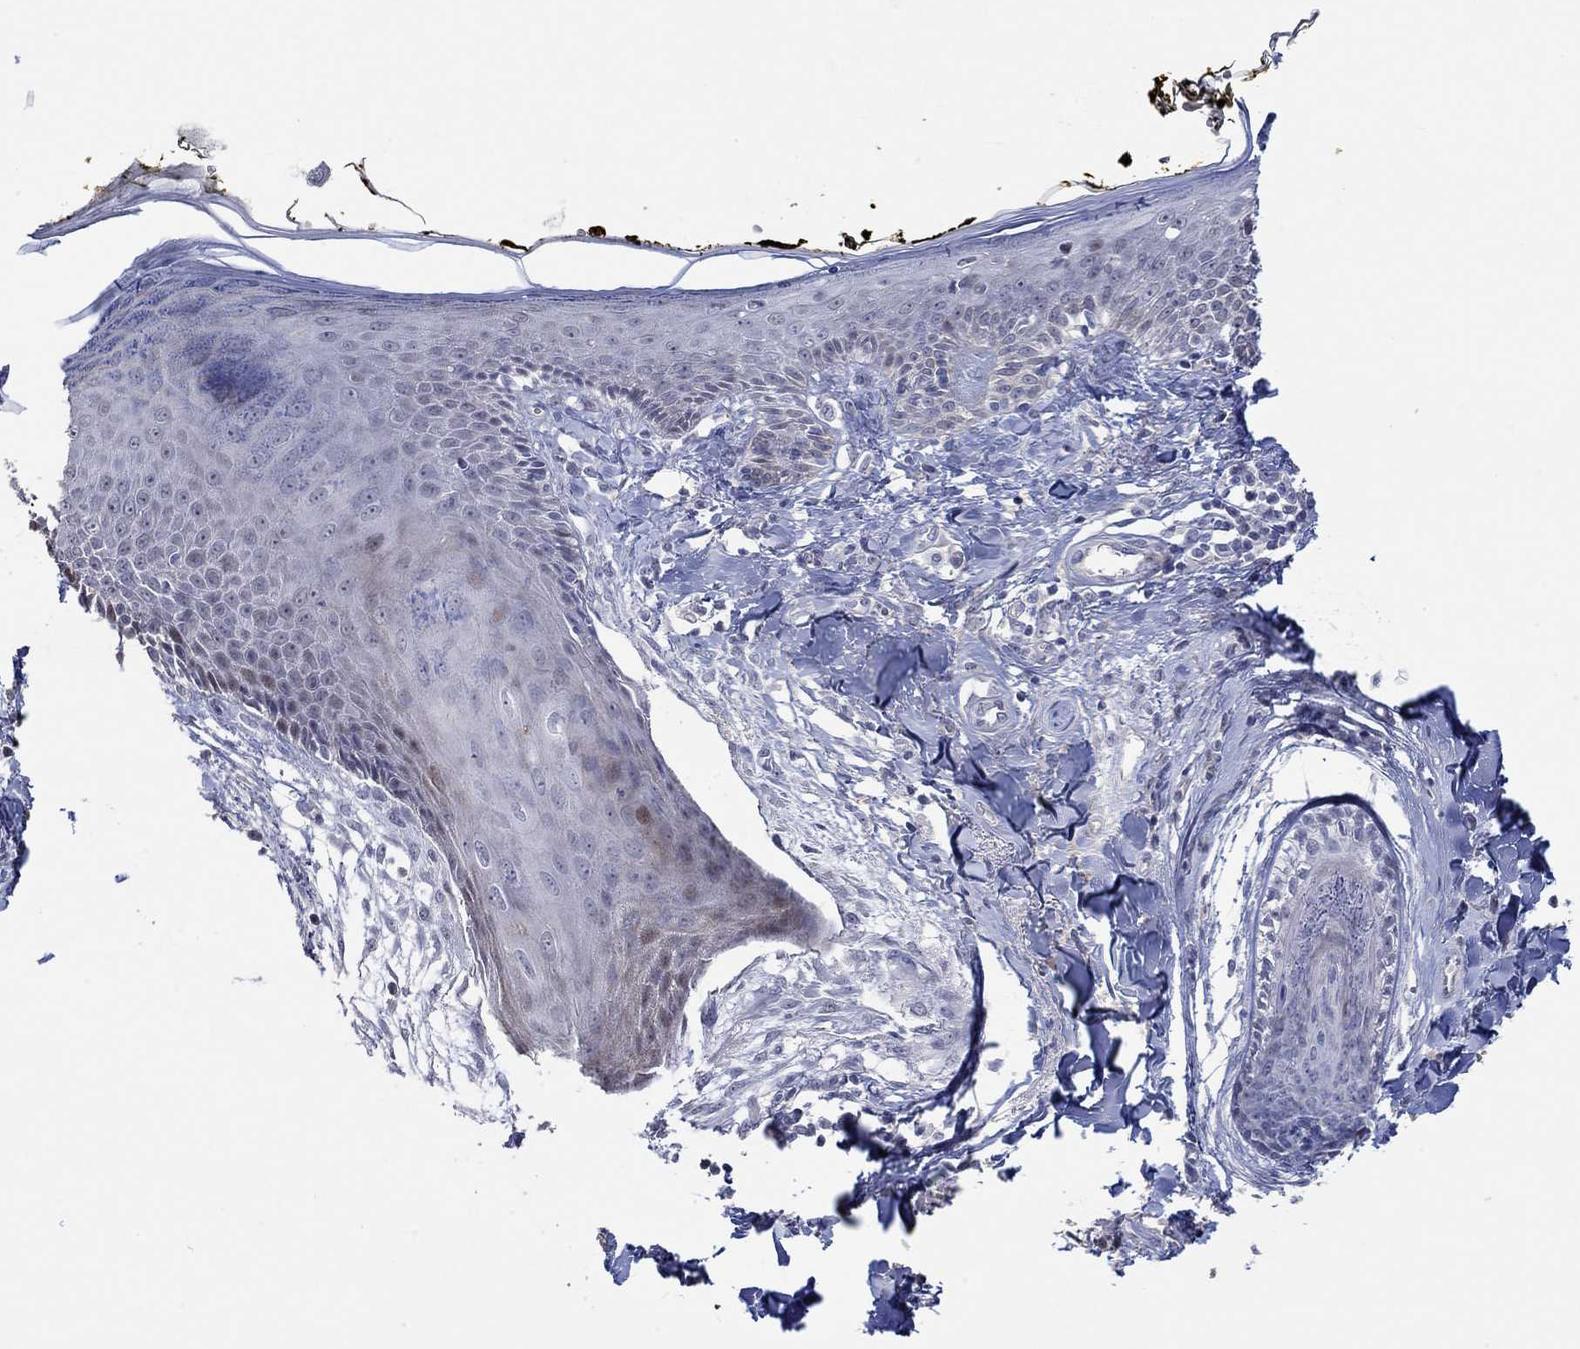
{"staining": {"intensity": "negative", "quantity": "none", "location": "none"}, "tissue": "skin", "cell_type": "Fibroblasts", "image_type": "normal", "snomed": [{"axis": "morphology", "description": "Normal tissue, NOS"}, {"axis": "topography", "description": "Skin"}], "caption": "This photomicrograph is of unremarkable skin stained with IHC to label a protein in brown with the nuclei are counter-stained blue. There is no expression in fibroblasts.", "gene": "PNMA5", "patient": {"sex": "male", "age": 76}}